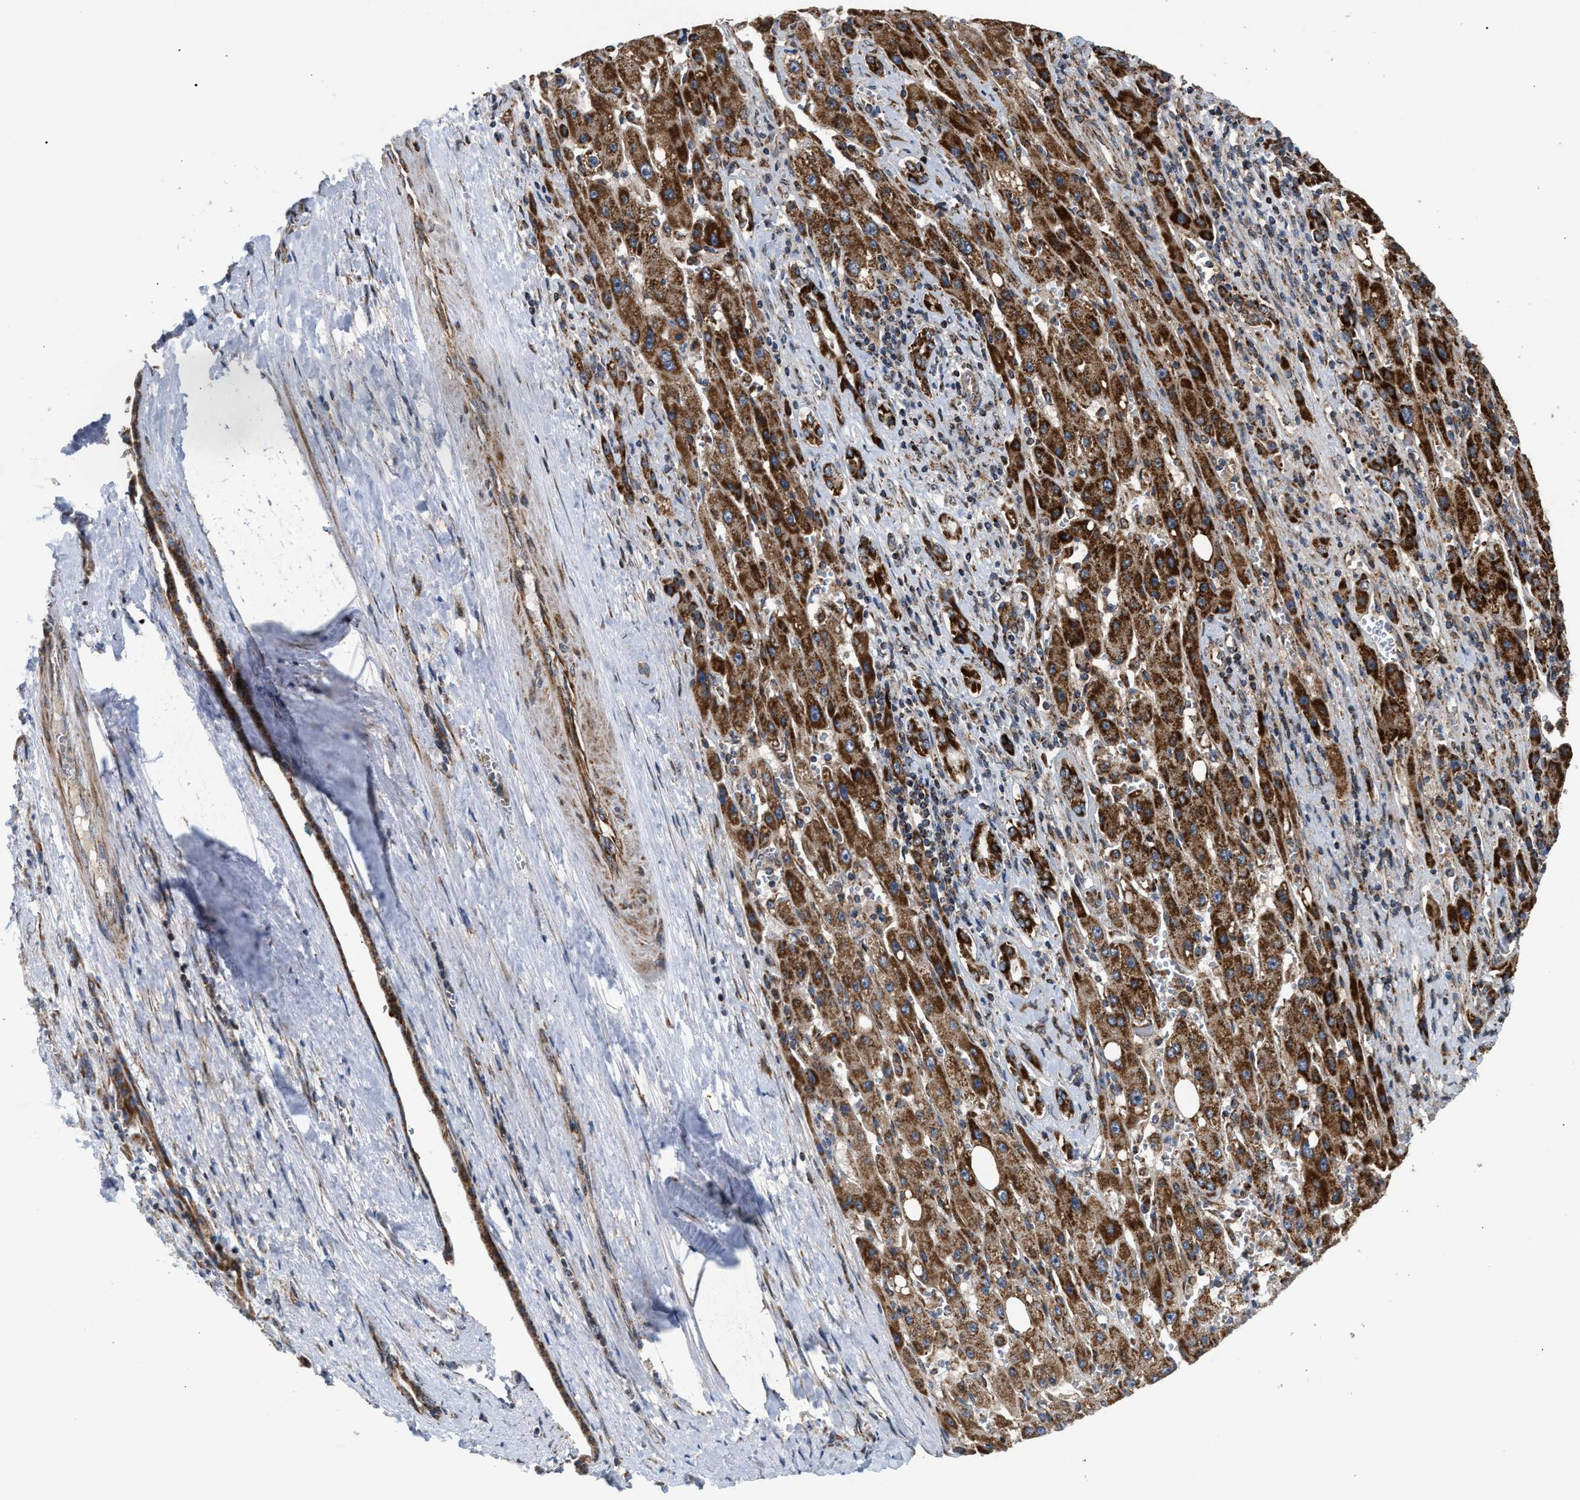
{"staining": {"intensity": "strong", "quantity": ">75%", "location": "cytoplasmic/membranous"}, "tissue": "liver cancer", "cell_type": "Tumor cells", "image_type": "cancer", "snomed": [{"axis": "morphology", "description": "Carcinoma, Hepatocellular, NOS"}, {"axis": "topography", "description": "Liver"}], "caption": "Brown immunohistochemical staining in human liver cancer exhibits strong cytoplasmic/membranous staining in about >75% of tumor cells.", "gene": "TACO1", "patient": {"sex": "female", "age": 73}}